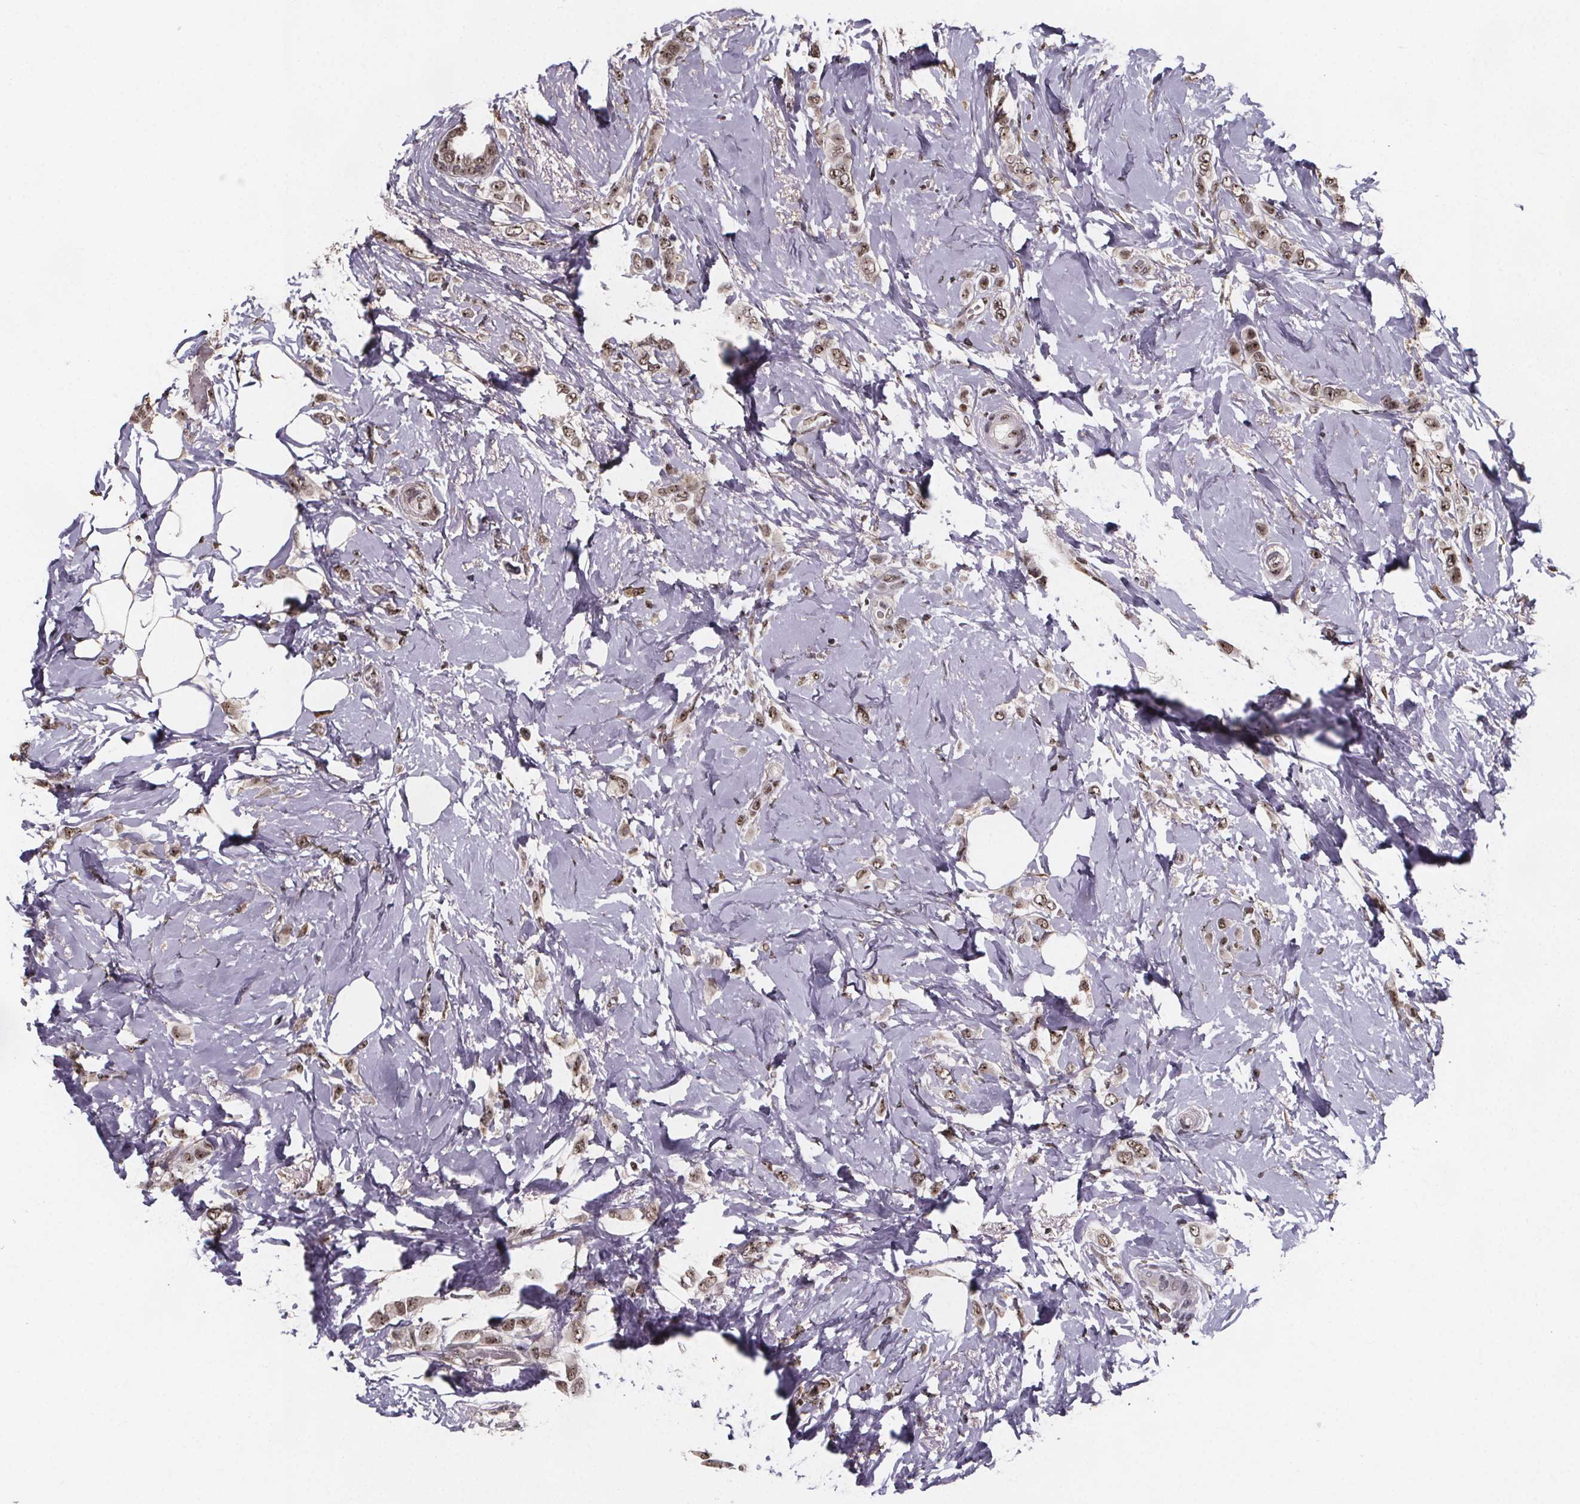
{"staining": {"intensity": "weak", "quantity": ">75%", "location": "nuclear"}, "tissue": "breast cancer", "cell_type": "Tumor cells", "image_type": "cancer", "snomed": [{"axis": "morphology", "description": "Lobular carcinoma"}, {"axis": "topography", "description": "Breast"}], "caption": "IHC (DAB) staining of breast lobular carcinoma exhibits weak nuclear protein expression in about >75% of tumor cells.", "gene": "U2SURP", "patient": {"sex": "female", "age": 66}}